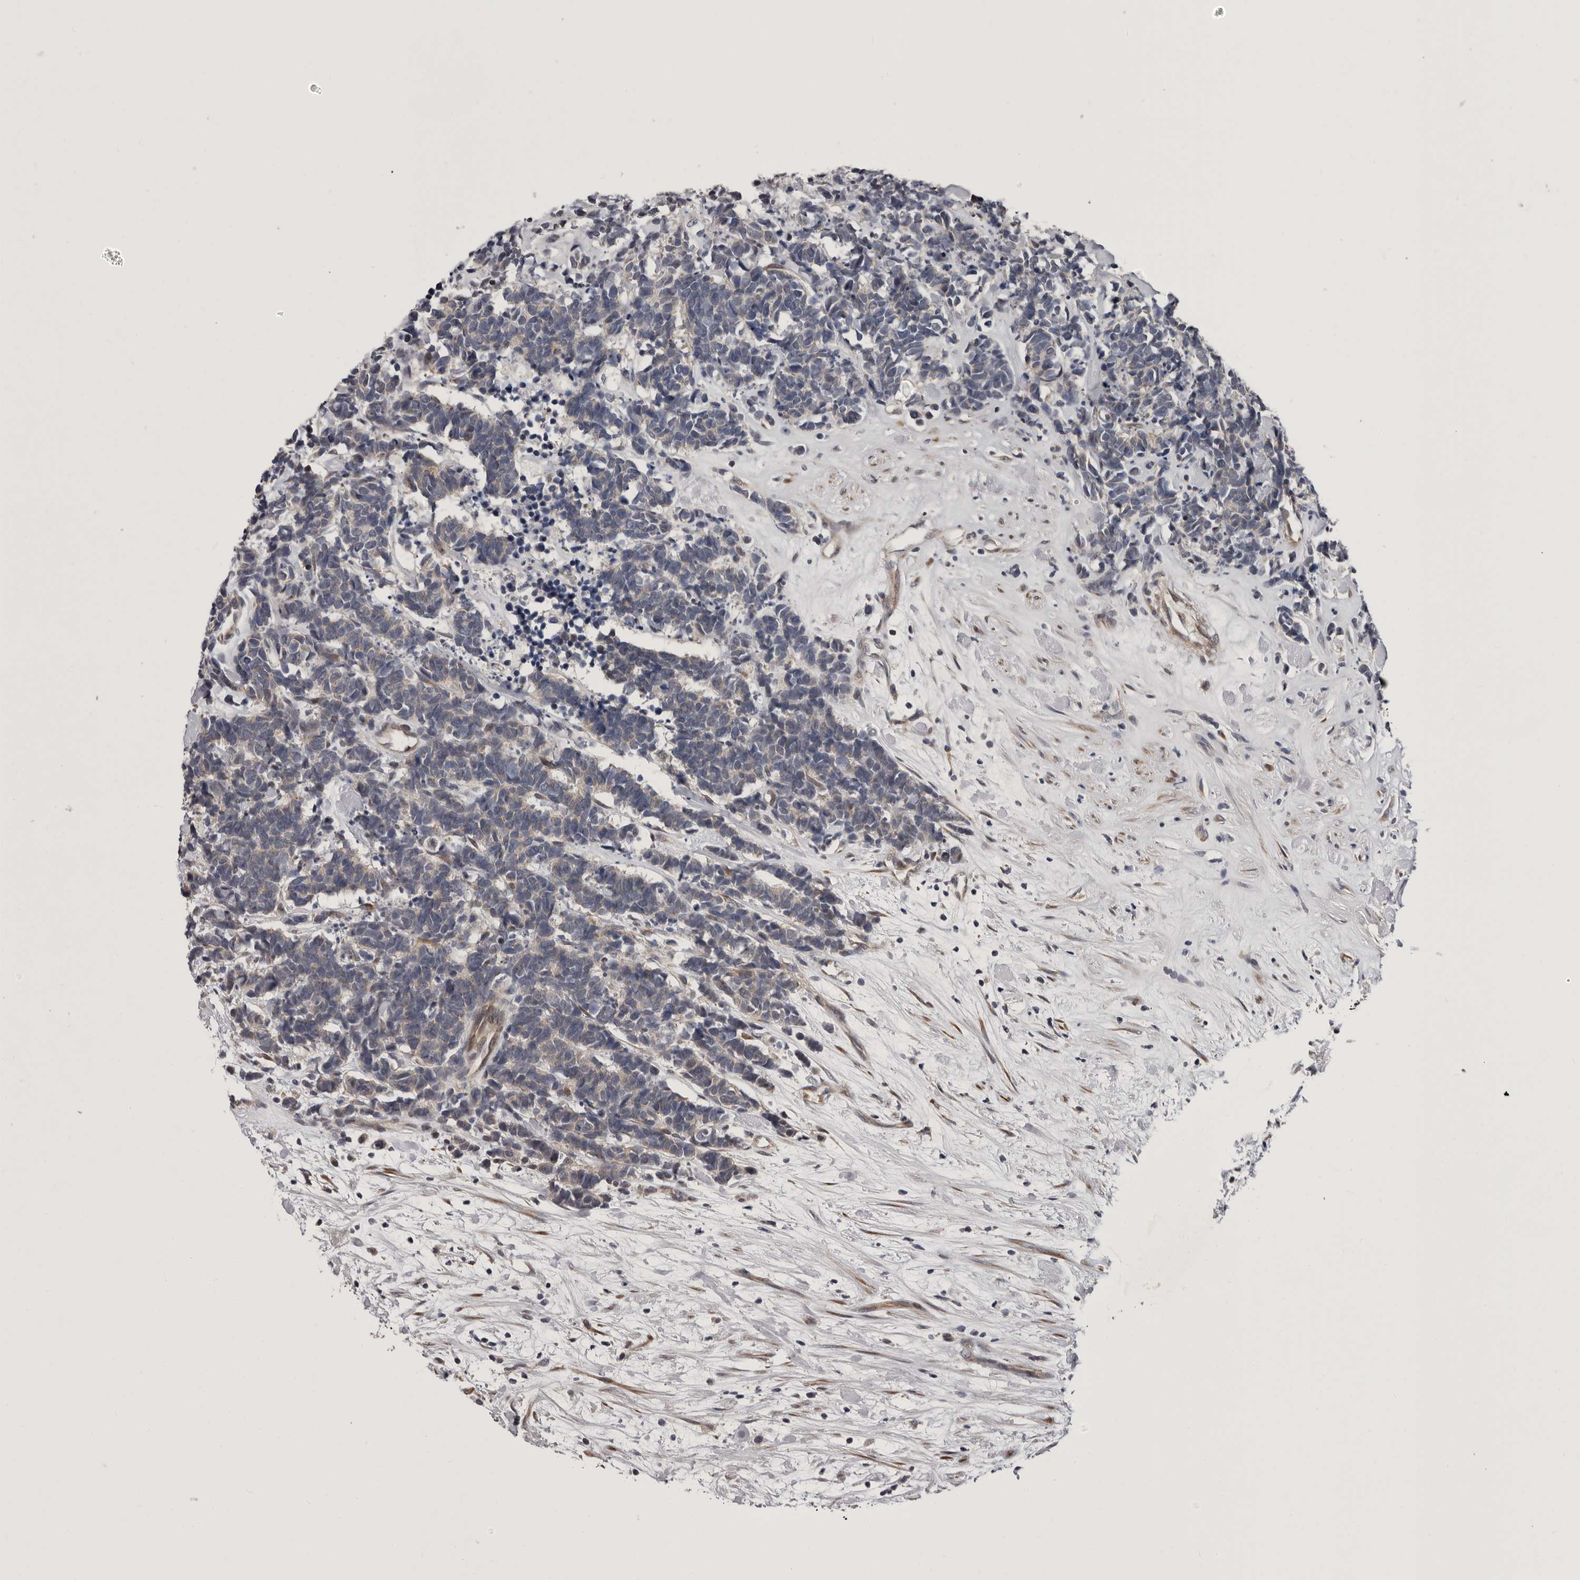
{"staining": {"intensity": "weak", "quantity": "<25%", "location": "cytoplasmic/membranous"}, "tissue": "carcinoid", "cell_type": "Tumor cells", "image_type": "cancer", "snomed": [{"axis": "morphology", "description": "Carcinoma, NOS"}, {"axis": "morphology", "description": "Carcinoid, malignant, NOS"}, {"axis": "topography", "description": "Urinary bladder"}], "caption": "High power microscopy histopathology image of an IHC micrograph of carcinoid (malignant), revealing no significant expression in tumor cells.", "gene": "MED8", "patient": {"sex": "male", "age": 57}}